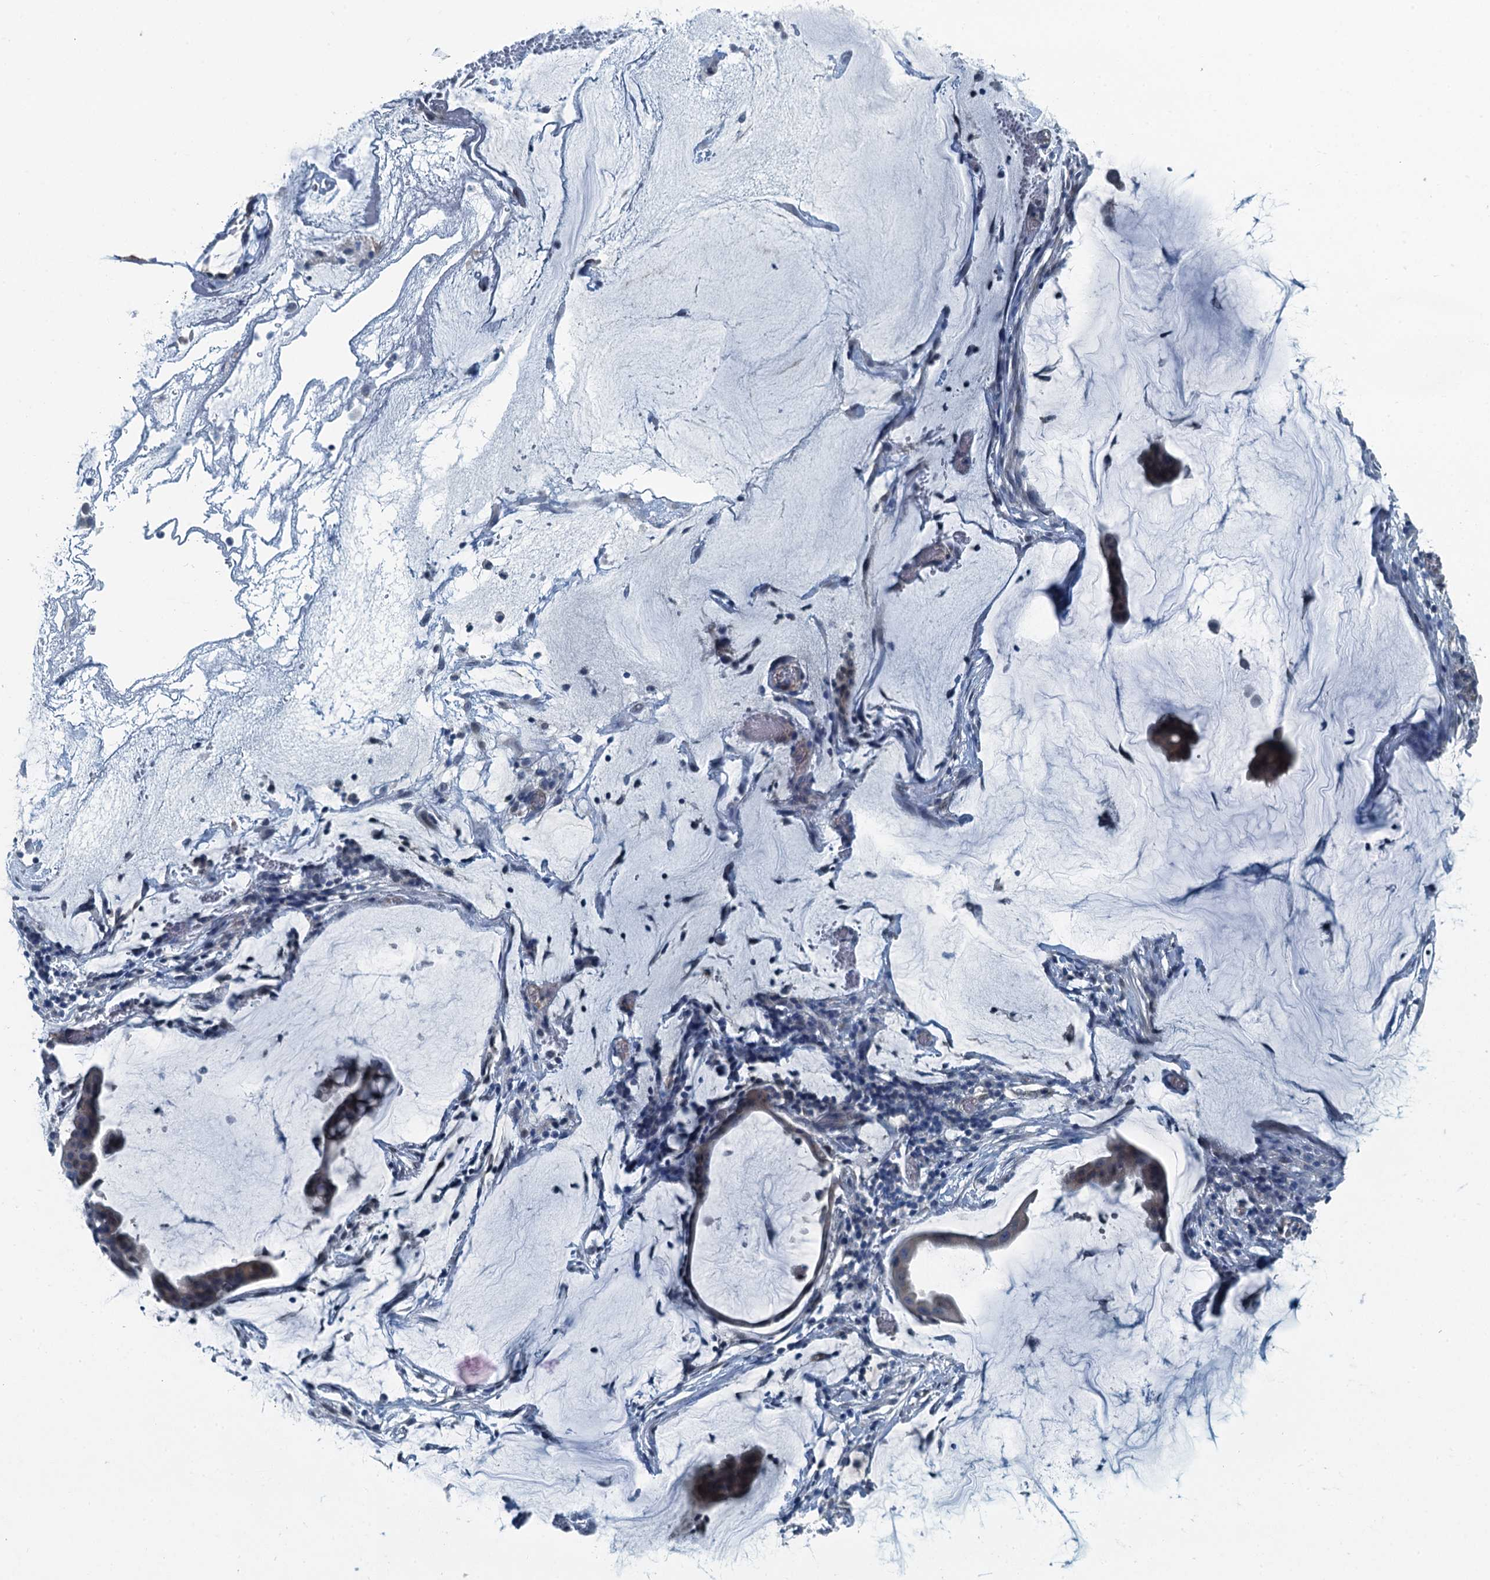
{"staining": {"intensity": "weak", "quantity": "<25%", "location": "cytoplasmic/membranous"}, "tissue": "ovarian cancer", "cell_type": "Tumor cells", "image_type": "cancer", "snomed": [{"axis": "morphology", "description": "Cystadenocarcinoma, mucinous, NOS"}, {"axis": "topography", "description": "Ovary"}], "caption": "Ovarian cancer (mucinous cystadenocarcinoma) was stained to show a protein in brown. There is no significant staining in tumor cells.", "gene": "GFOD2", "patient": {"sex": "female", "age": 73}}